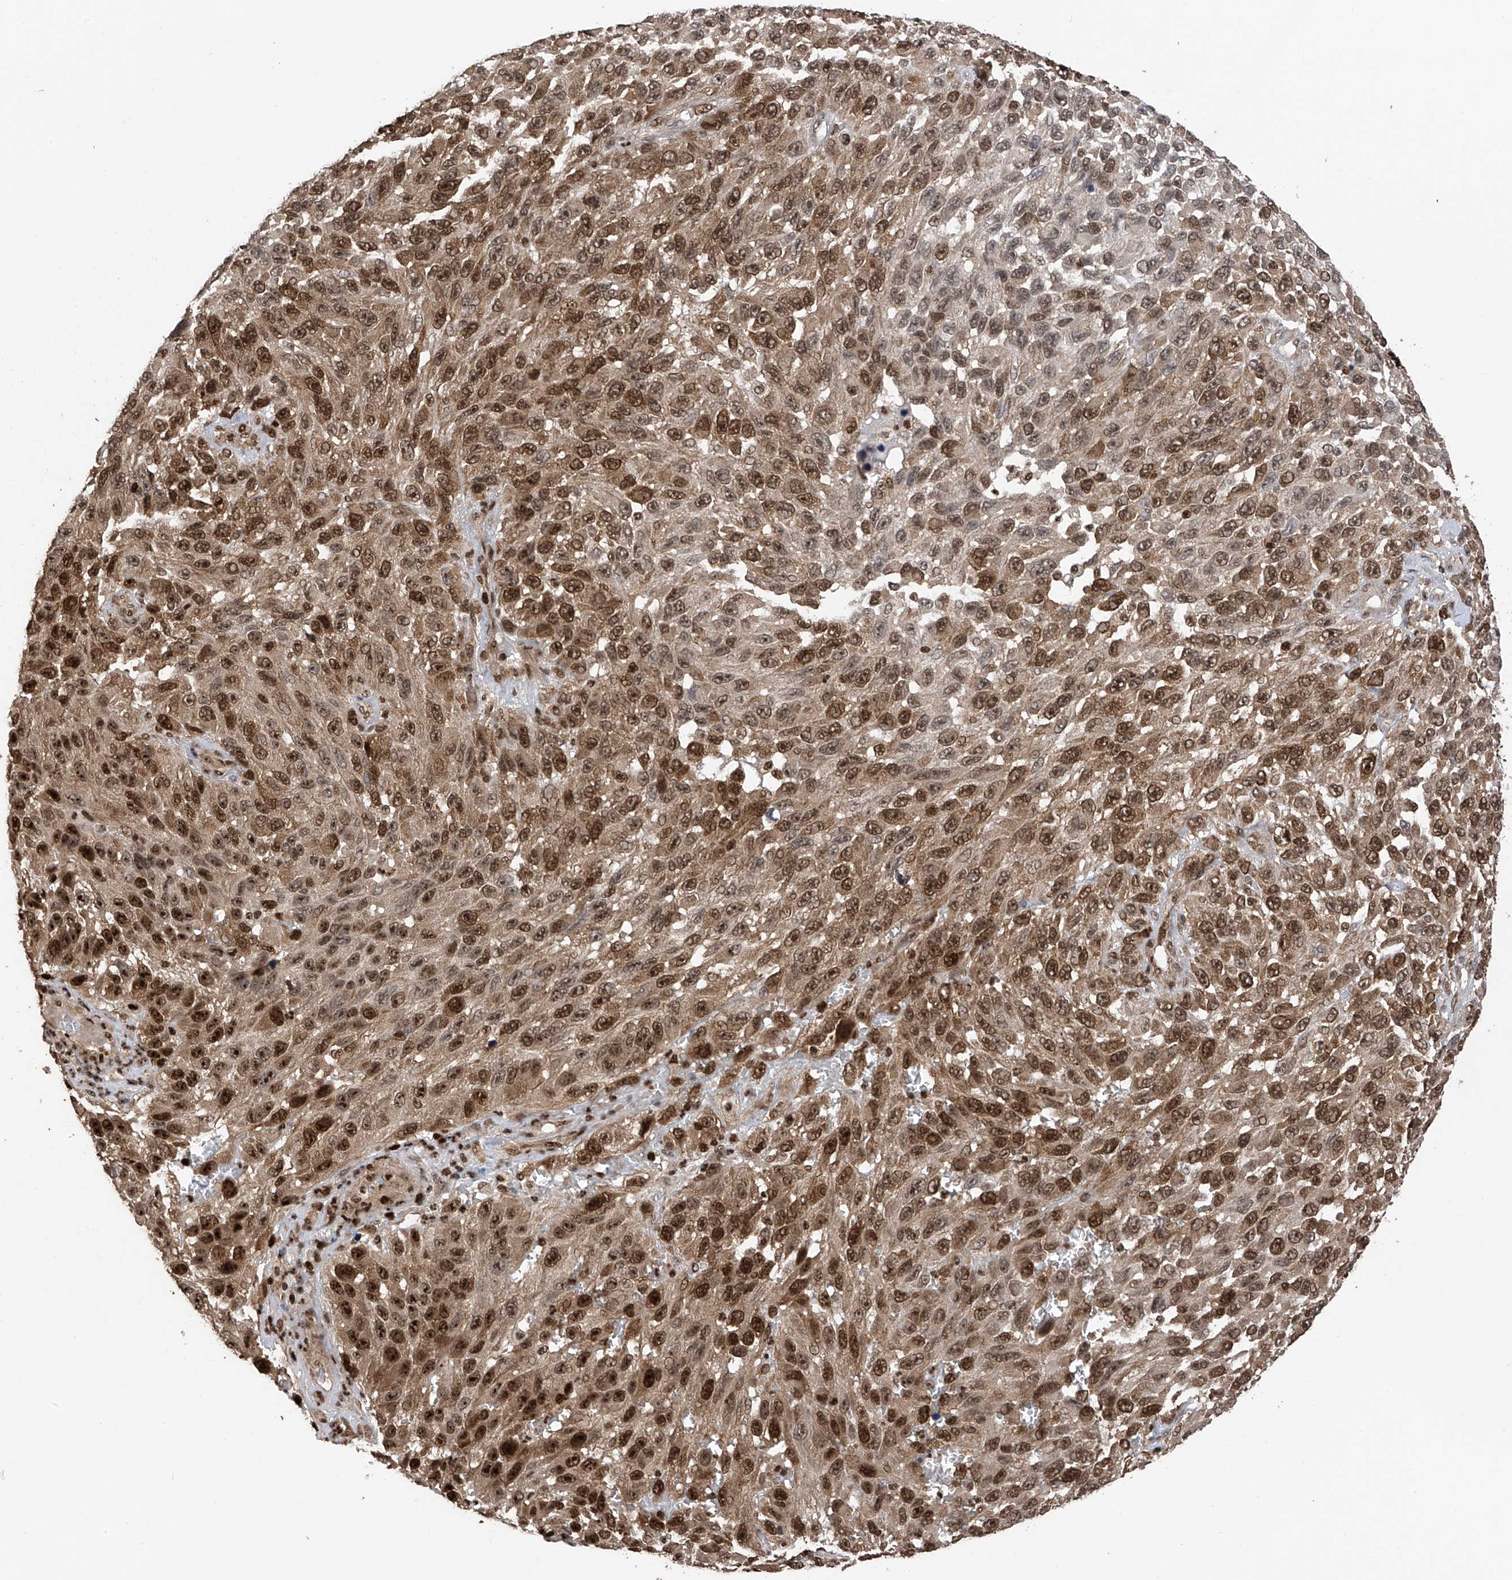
{"staining": {"intensity": "moderate", "quantity": ">75%", "location": "cytoplasmic/membranous,nuclear"}, "tissue": "melanoma", "cell_type": "Tumor cells", "image_type": "cancer", "snomed": [{"axis": "morphology", "description": "Malignant melanoma, NOS"}, {"axis": "topography", "description": "Skin"}], "caption": "Tumor cells reveal moderate cytoplasmic/membranous and nuclear positivity in approximately >75% of cells in malignant melanoma.", "gene": "DNAJC9", "patient": {"sex": "female", "age": 96}}